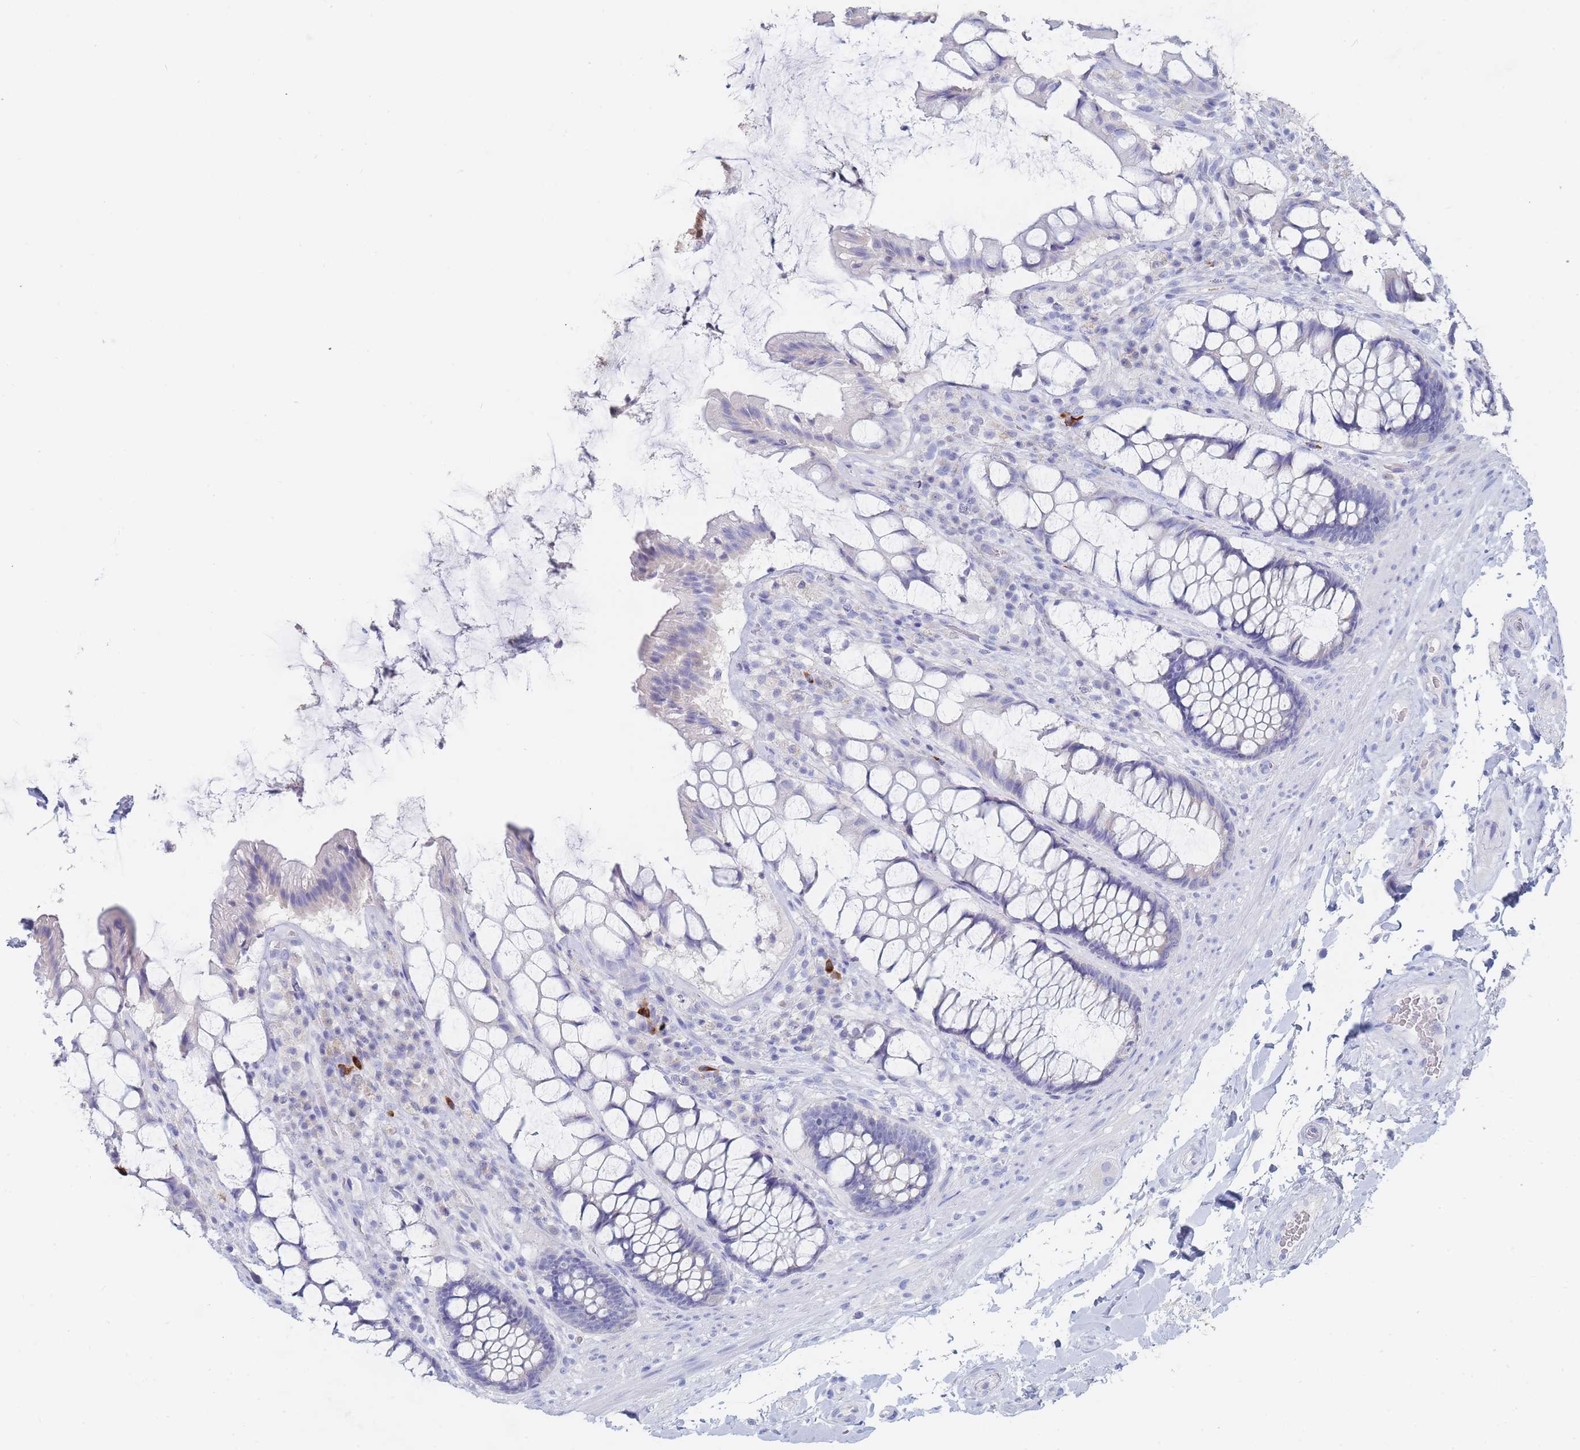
{"staining": {"intensity": "negative", "quantity": "none", "location": "none"}, "tissue": "rectum", "cell_type": "Glandular cells", "image_type": "normal", "snomed": [{"axis": "morphology", "description": "Normal tissue, NOS"}, {"axis": "topography", "description": "Rectum"}], "caption": "This is an IHC photomicrograph of benign rectum. There is no positivity in glandular cells.", "gene": "SLC25A35", "patient": {"sex": "female", "age": 58}}